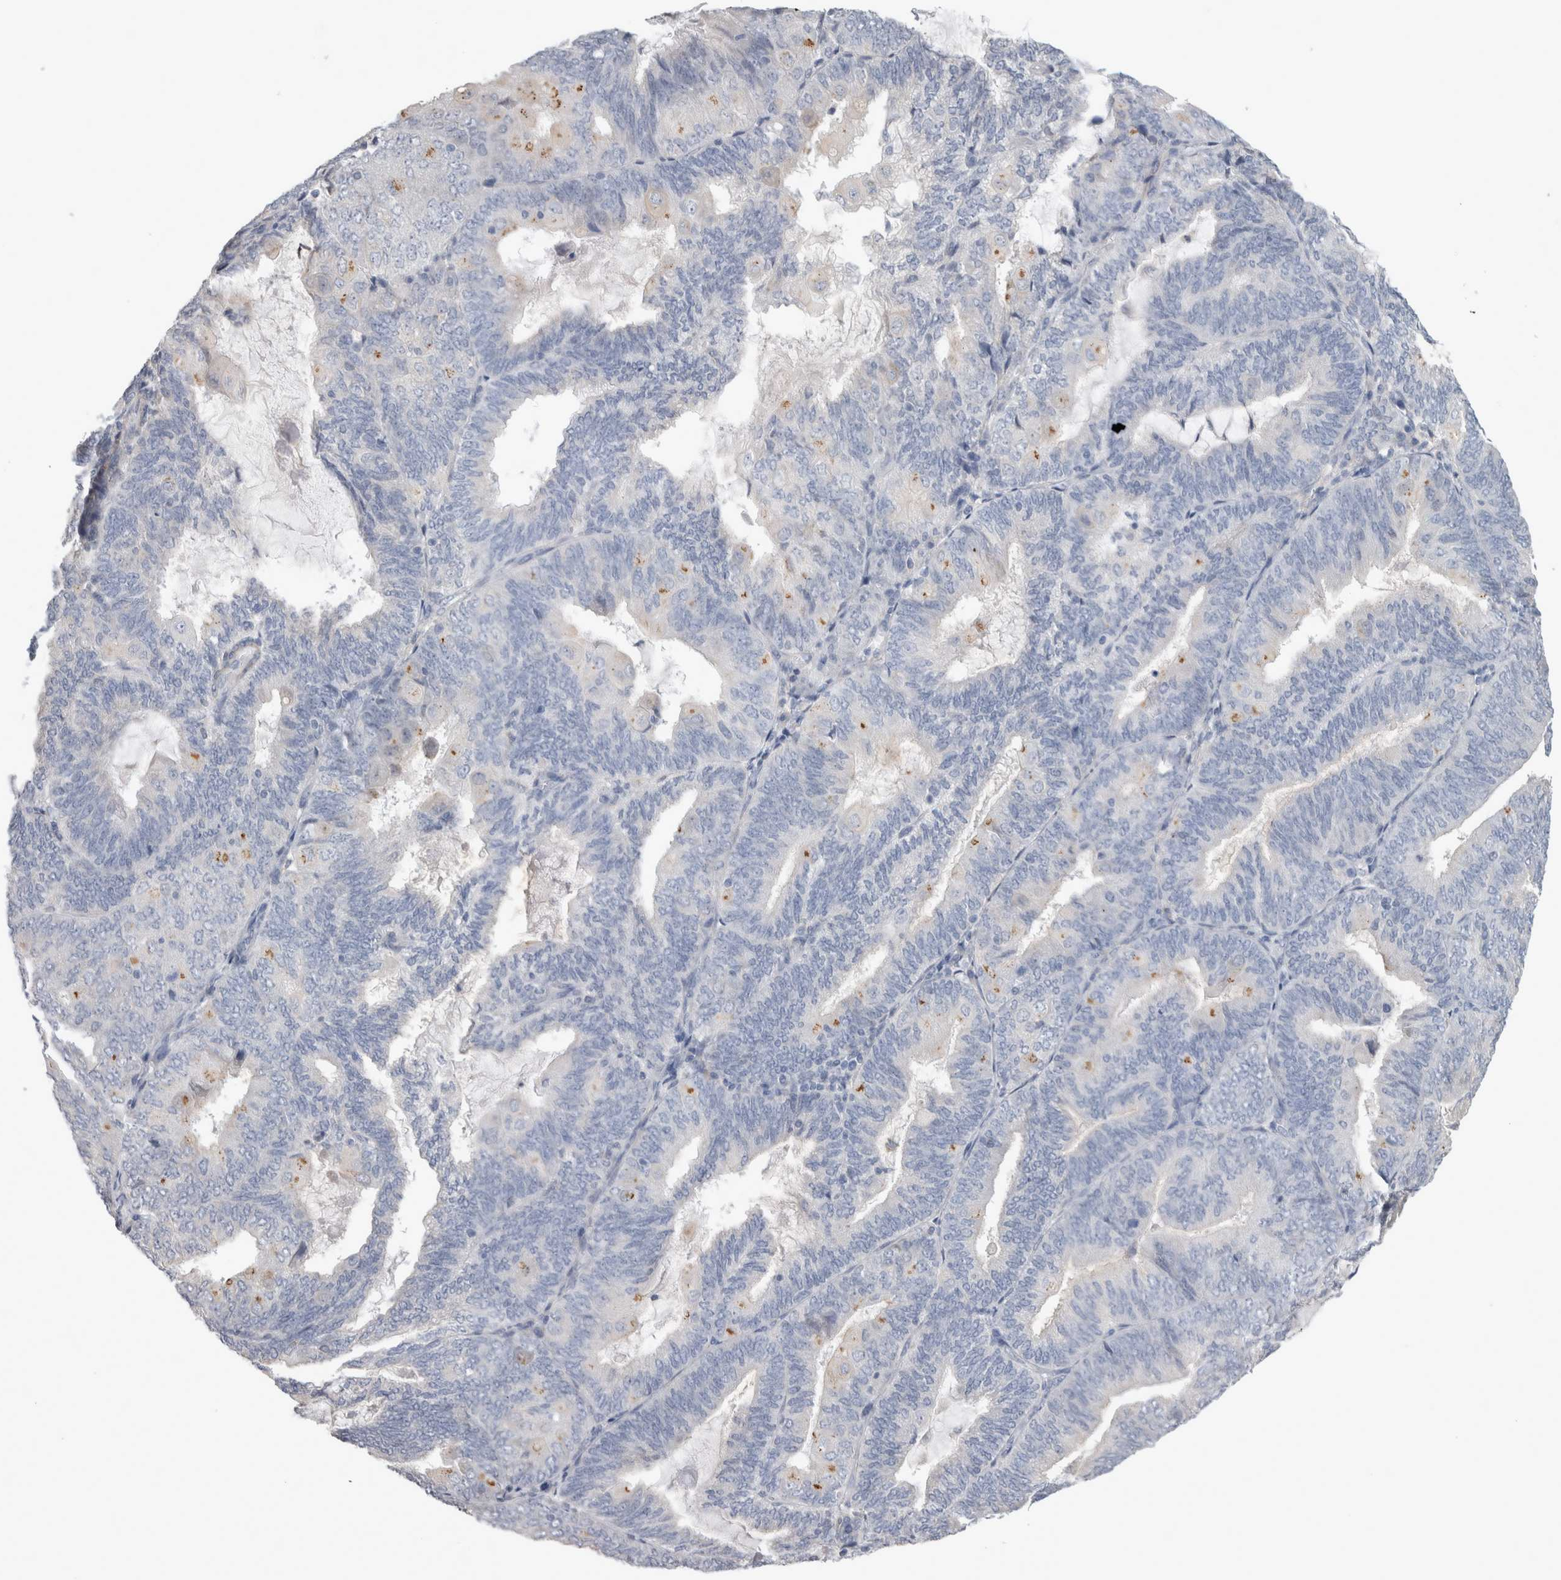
{"staining": {"intensity": "negative", "quantity": "none", "location": "none"}, "tissue": "endometrial cancer", "cell_type": "Tumor cells", "image_type": "cancer", "snomed": [{"axis": "morphology", "description": "Adenocarcinoma, NOS"}, {"axis": "topography", "description": "Endometrium"}], "caption": "Adenocarcinoma (endometrial) stained for a protein using immunohistochemistry reveals no positivity tumor cells.", "gene": "SMAP2", "patient": {"sex": "female", "age": 81}}